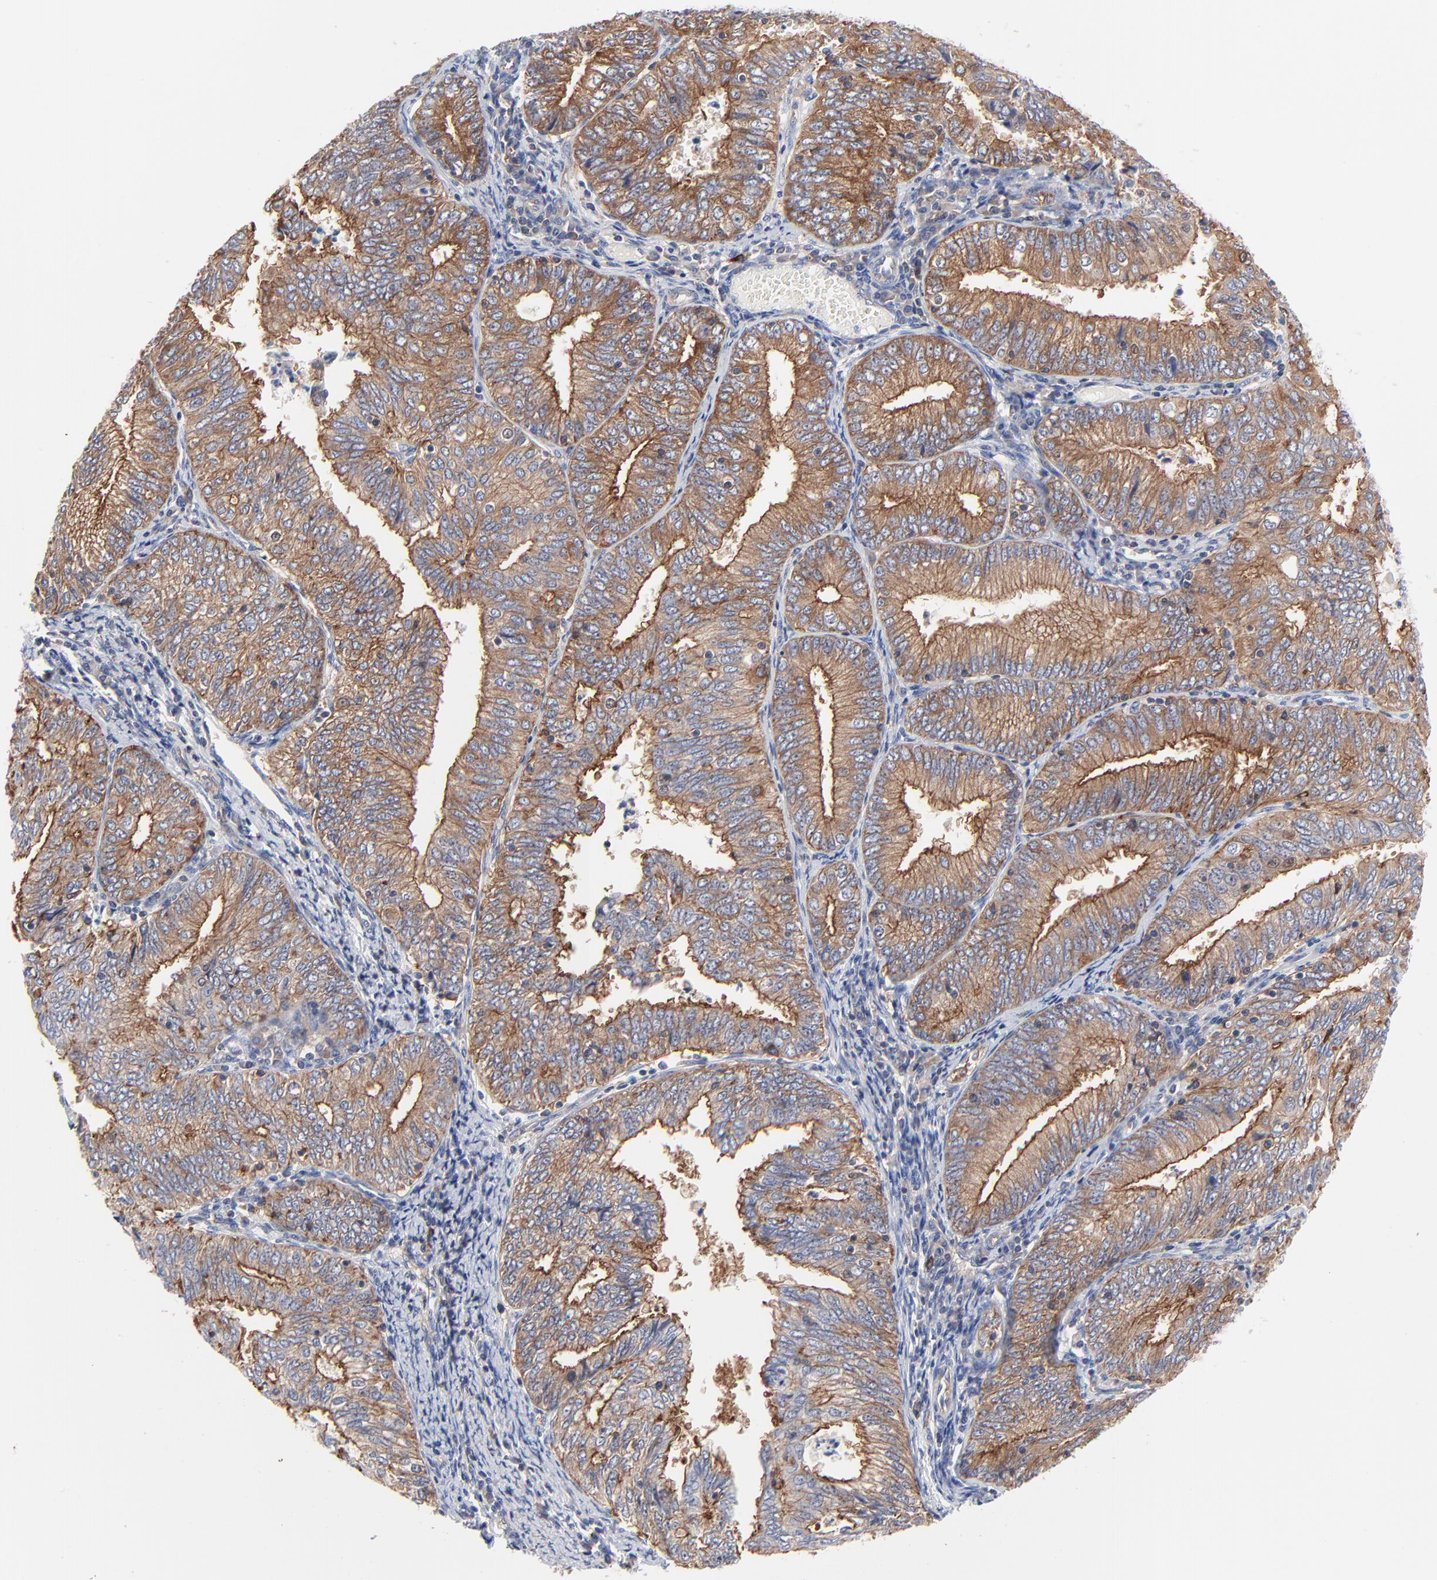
{"staining": {"intensity": "moderate", "quantity": ">75%", "location": "cytoplasmic/membranous"}, "tissue": "endometrial cancer", "cell_type": "Tumor cells", "image_type": "cancer", "snomed": [{"axis": "morphology", "description": "Adenocarcinoma, NOS"}, {"axis": "topography", "description": "Endometrium"}], "caption": "This is a micrograph of immunohistochemistry staining of endometrial adenocarcinoma, which shows moderate positivity in the cytoplasmic/membranous of tumor cells.", "gene": "CD2AP", "patient": {"sex": "female", "age": 69}}